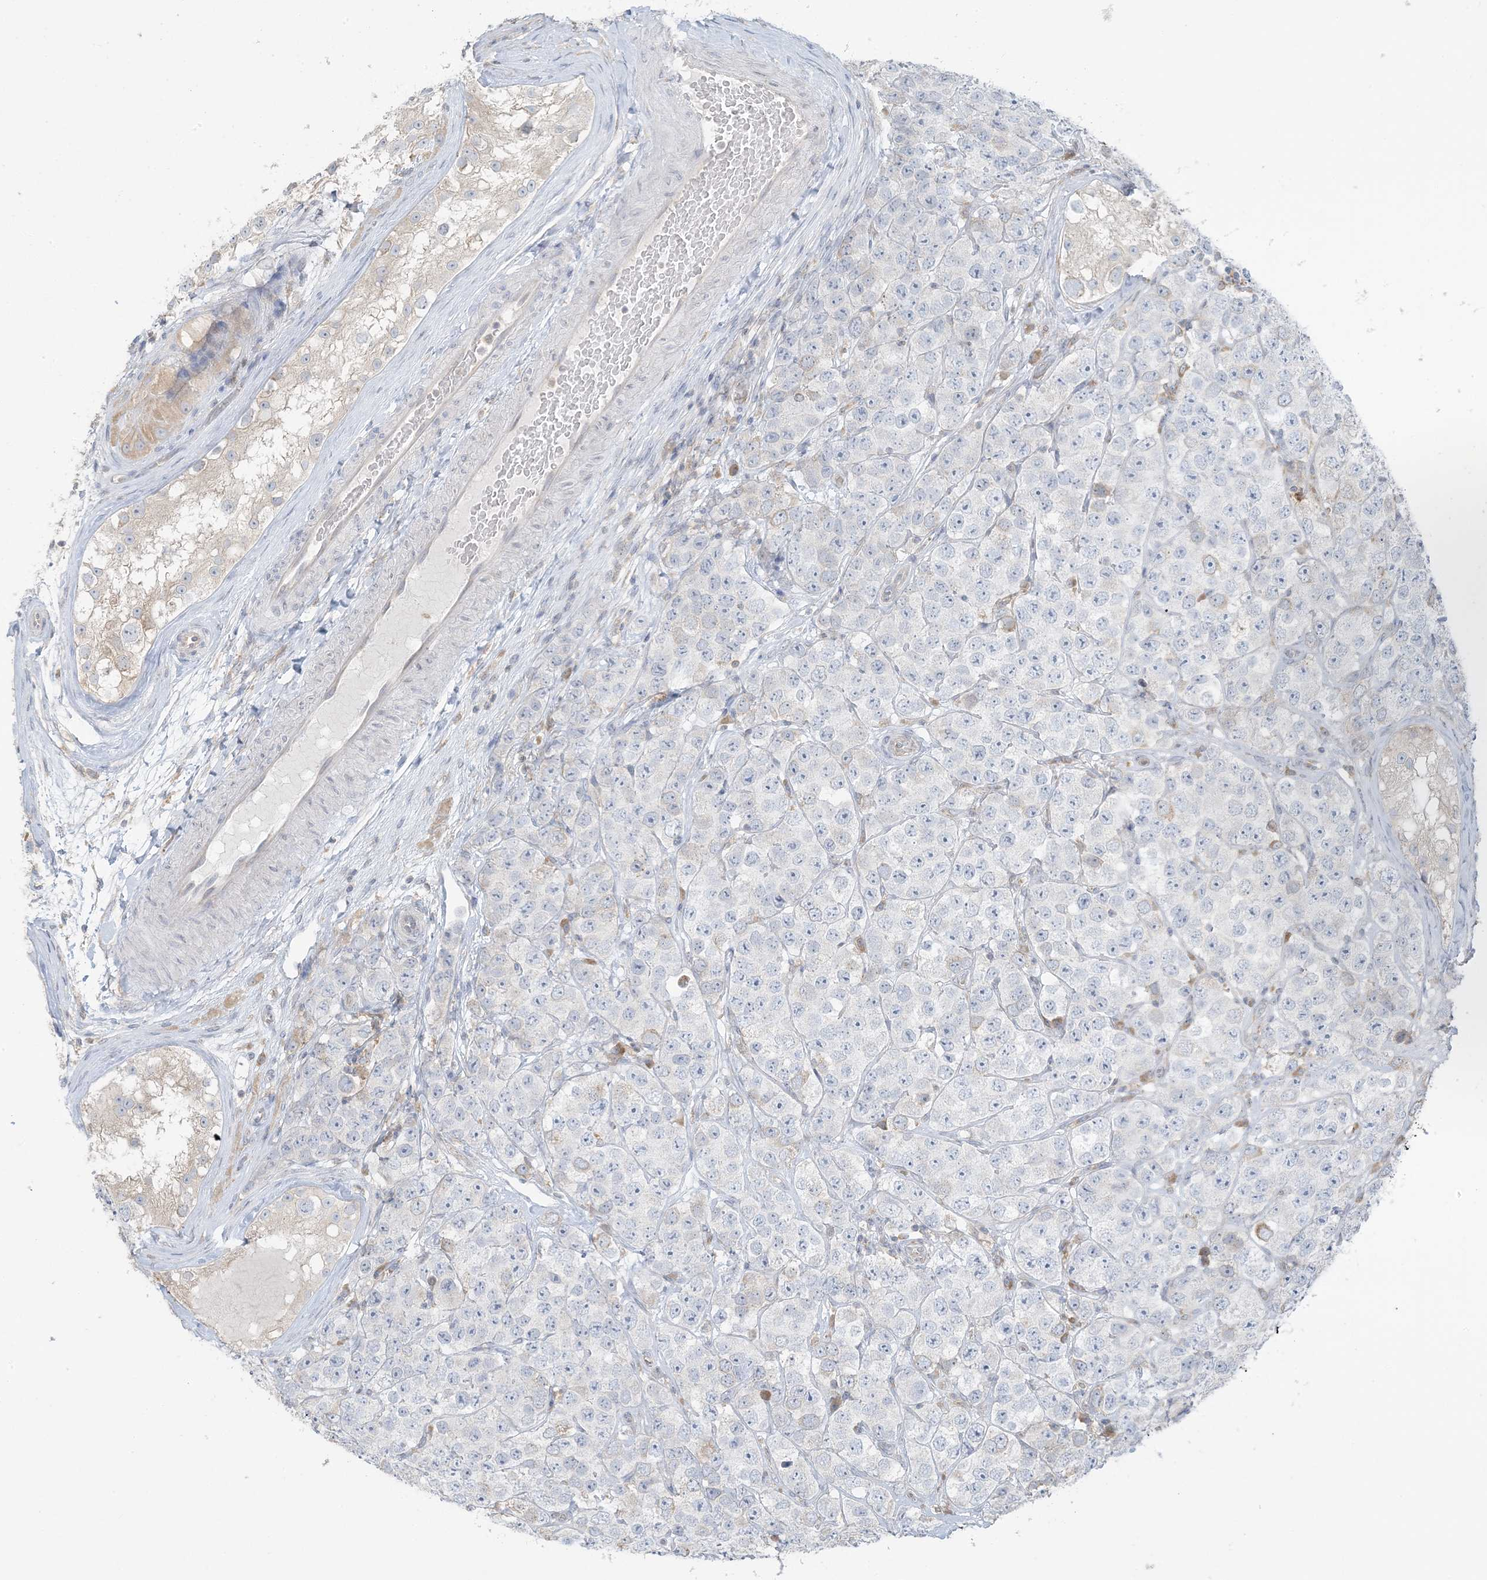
{"staining": {"intensity": "negative", "quantity": "none", "location": "none"}, "tissue": "testis cancer", "cell_type": "Tumor cells", "image_type": "cancer", "snomed": [{"axis": "morphology", "description": "Seminoma, NOS"}, {"axis": "topography", "description": "Testis"}], "caption": "Tumor cells are negative for protein expression in human seminoma (testis). (DAB immunohistochemistry (IHC), high magnification).", "gene": "EEFSEC", "patient": {"sex": "male", "age": 28}}